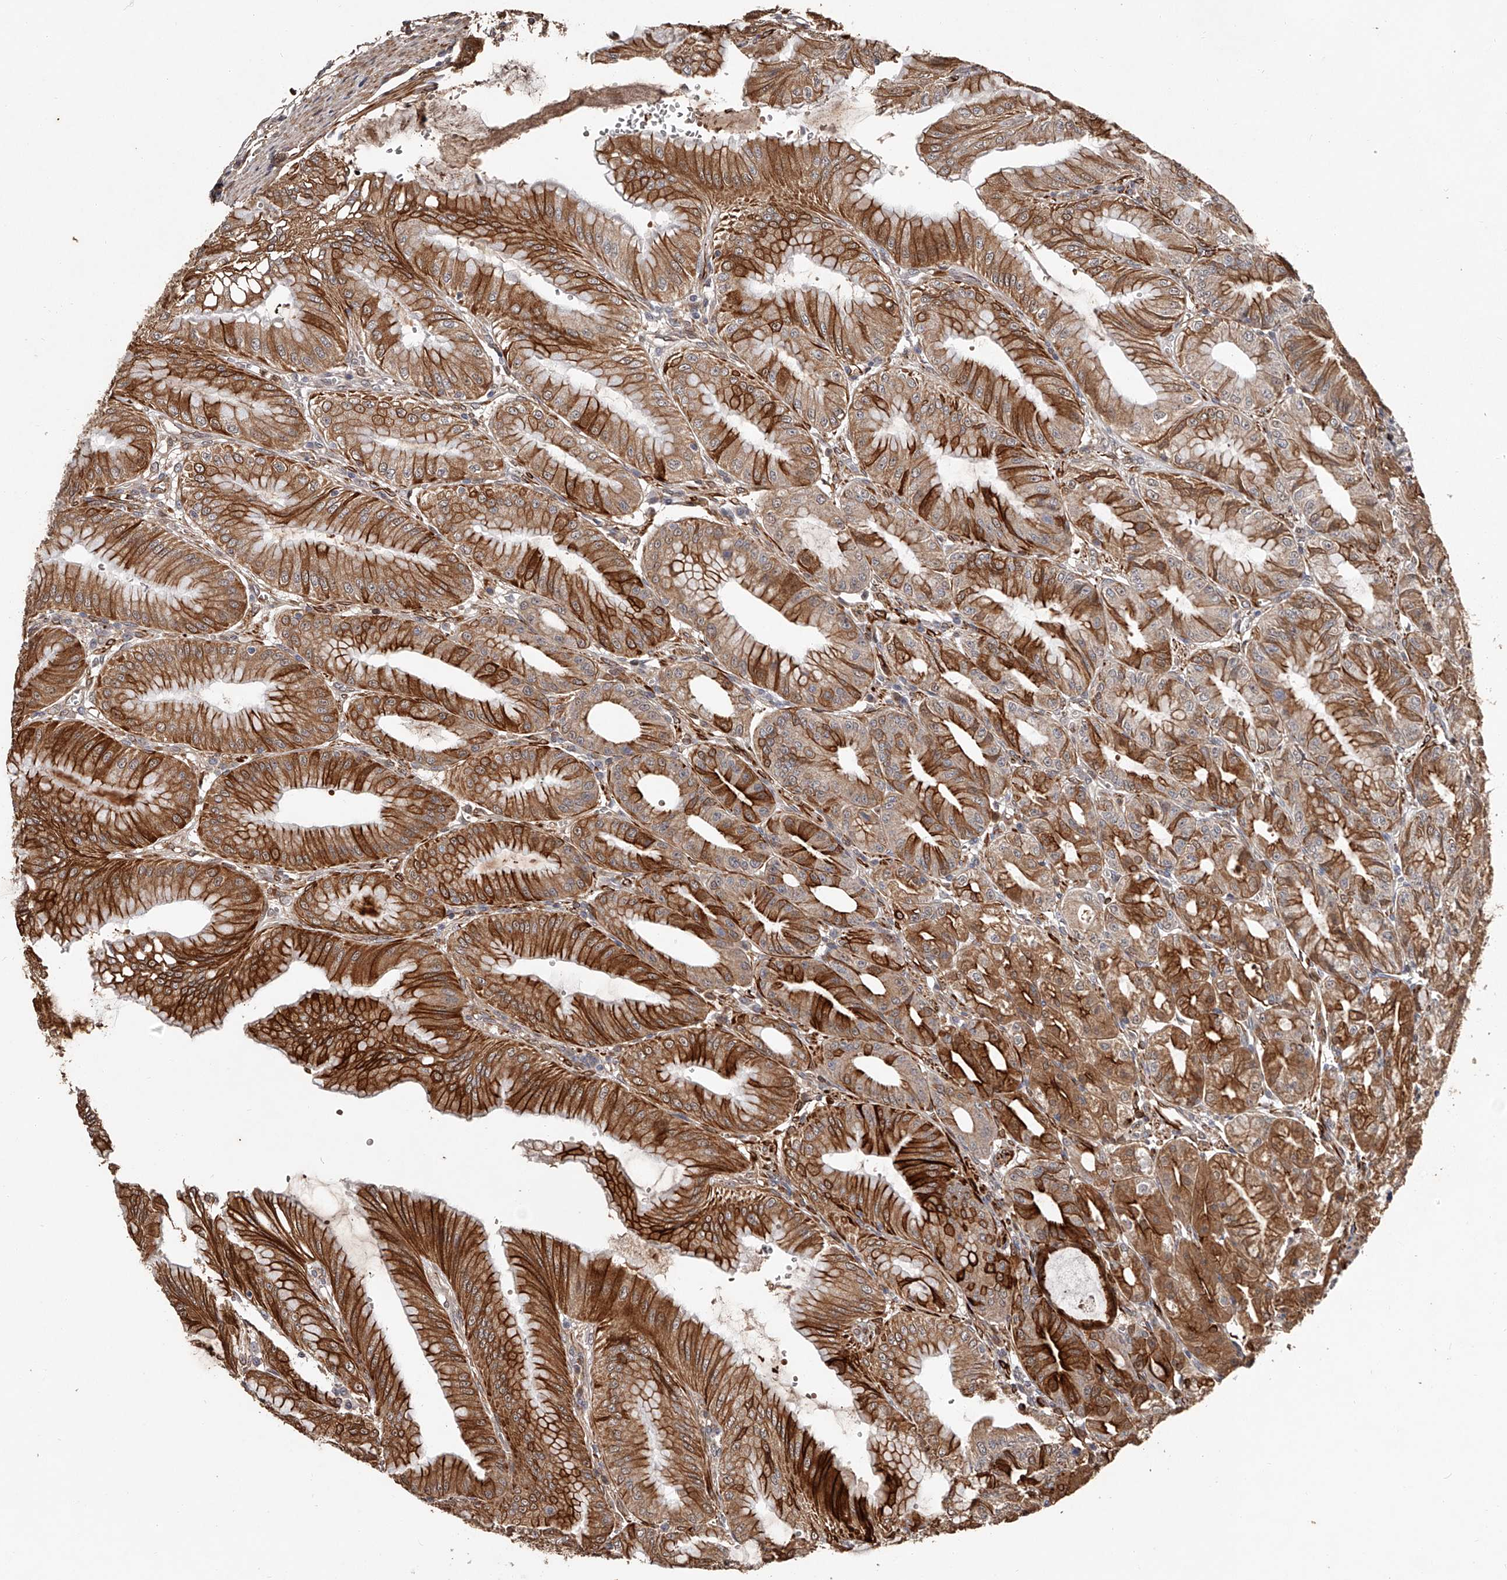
{"staining": {"intensity": "moderate", "quantity": "25%-75%", "location": "cytoplasmic/membranous,nuclear"}, "tissue": "stomach", "cell_type": "Glandular cells", "image_type": "normal", "snomed": [{"axis": "morphology", "description": "Normal tissue, NOS"}, {"axis": "topography", "description": "Stomach, lower"}], "caption": "Moderate cytoplasmic/membranous,nuclear protein expression is present in about 25%-75% of glandular cells in stomach. The protein of interest is stained brown, and the nuclei are stained in blue (DAB IHC with brightfield microscopy, high magnification).", "gene": "URGCP", "patient": {"sex": "male", "age": 71}}